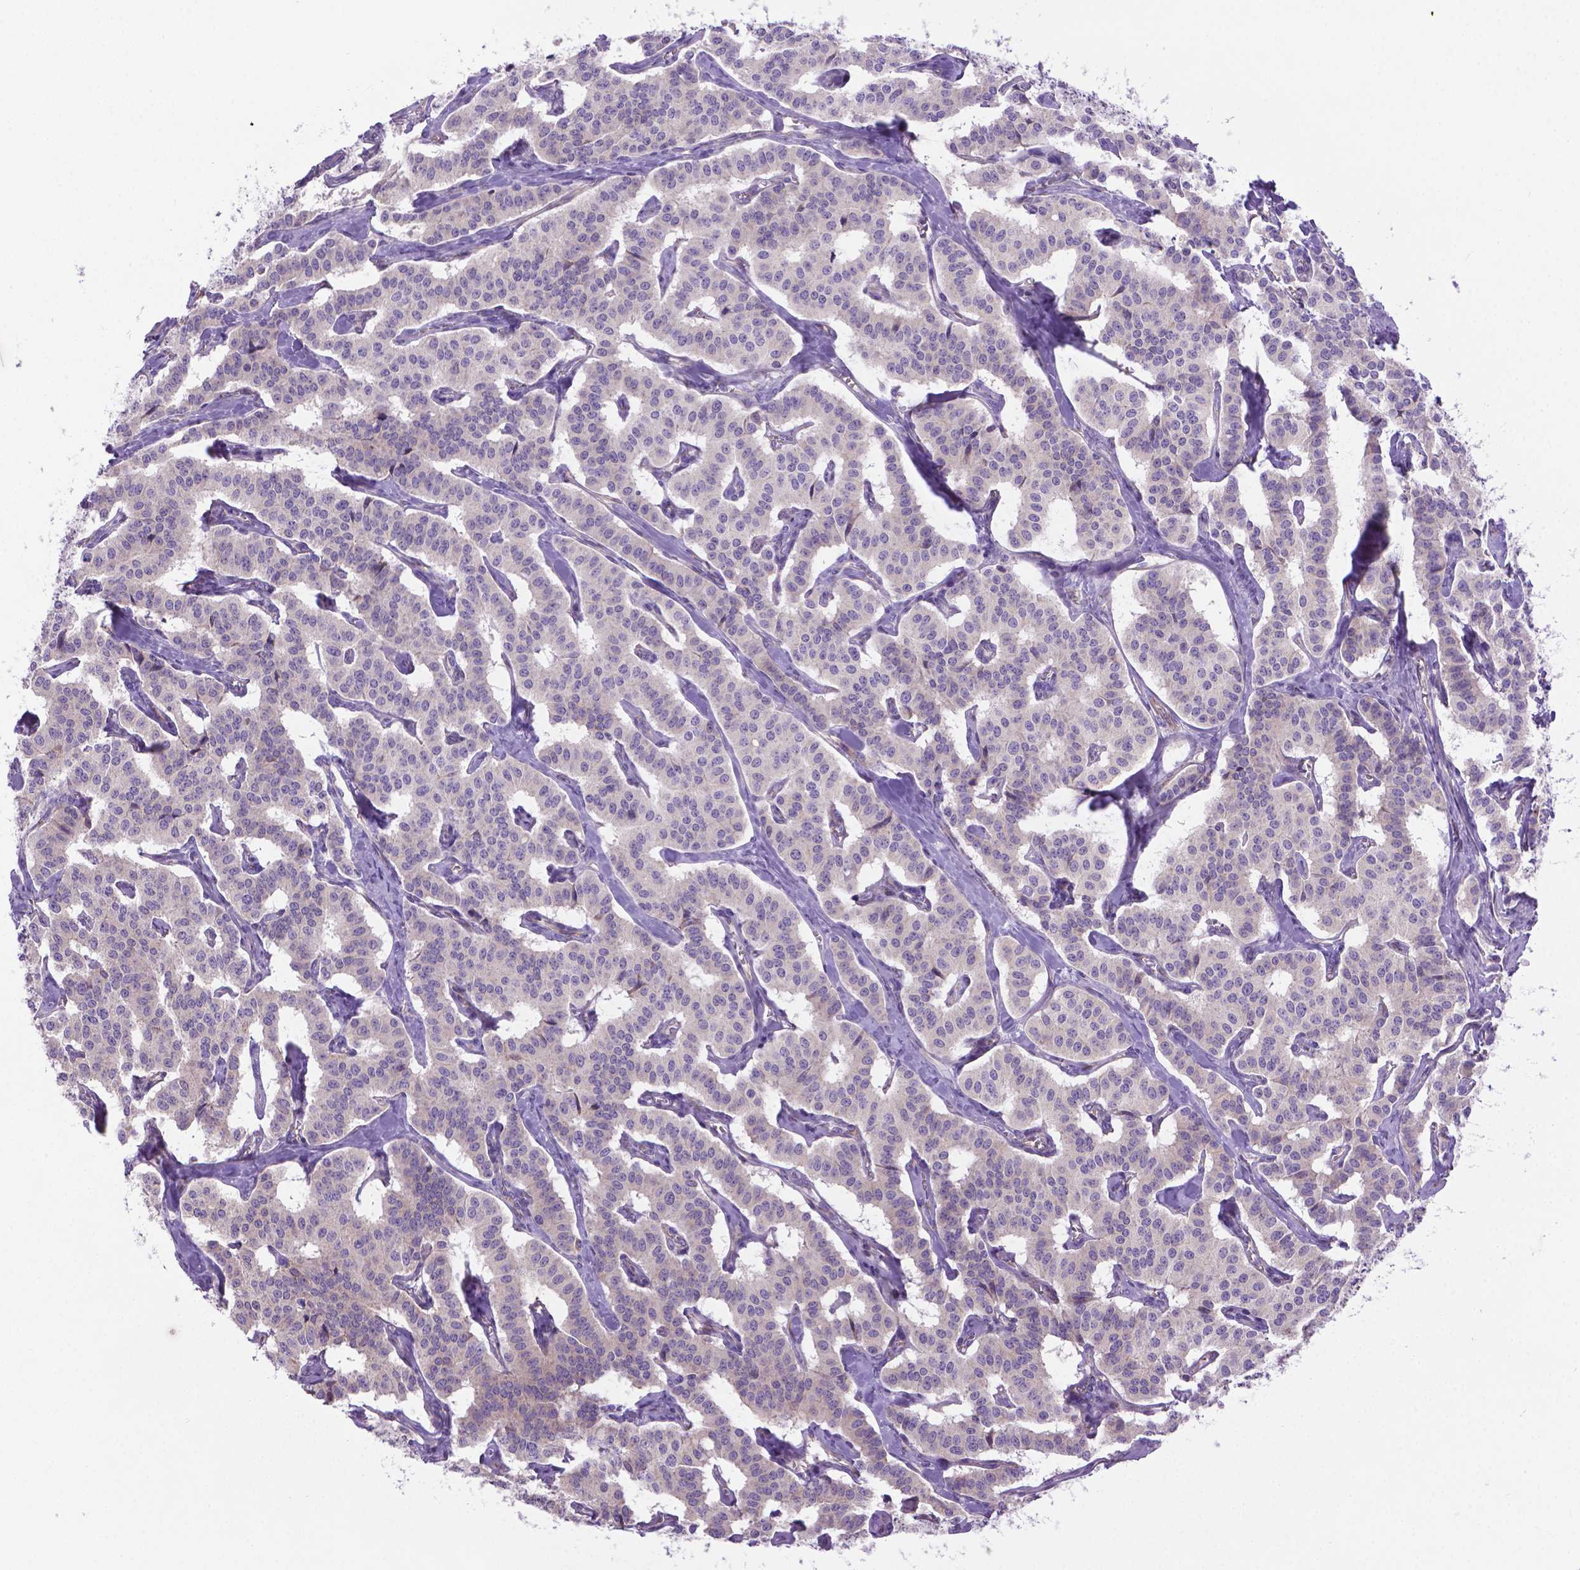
{"staining": {"intensity": "negative", "quantity": "none", "location": "none"}, "tissue": "carcinoid", "cell_type": "Tumor cells", "image_type": "cancer", "snomed": [{"axis": "morphology", "description": "Carcinoid, malignant, NOS"}, {"axis": "topography", "description": "Lung"}], "caption": "An IHC histopathology image of carcinoid (malignant) is shown. There is no staining in tumor cells of carcinoid (malignant). (Brightfield microscopy of DAB immunohistochemistry at high magnification).", "gene": "CCER2", "patient": {"sex": "female", "age": 46}}